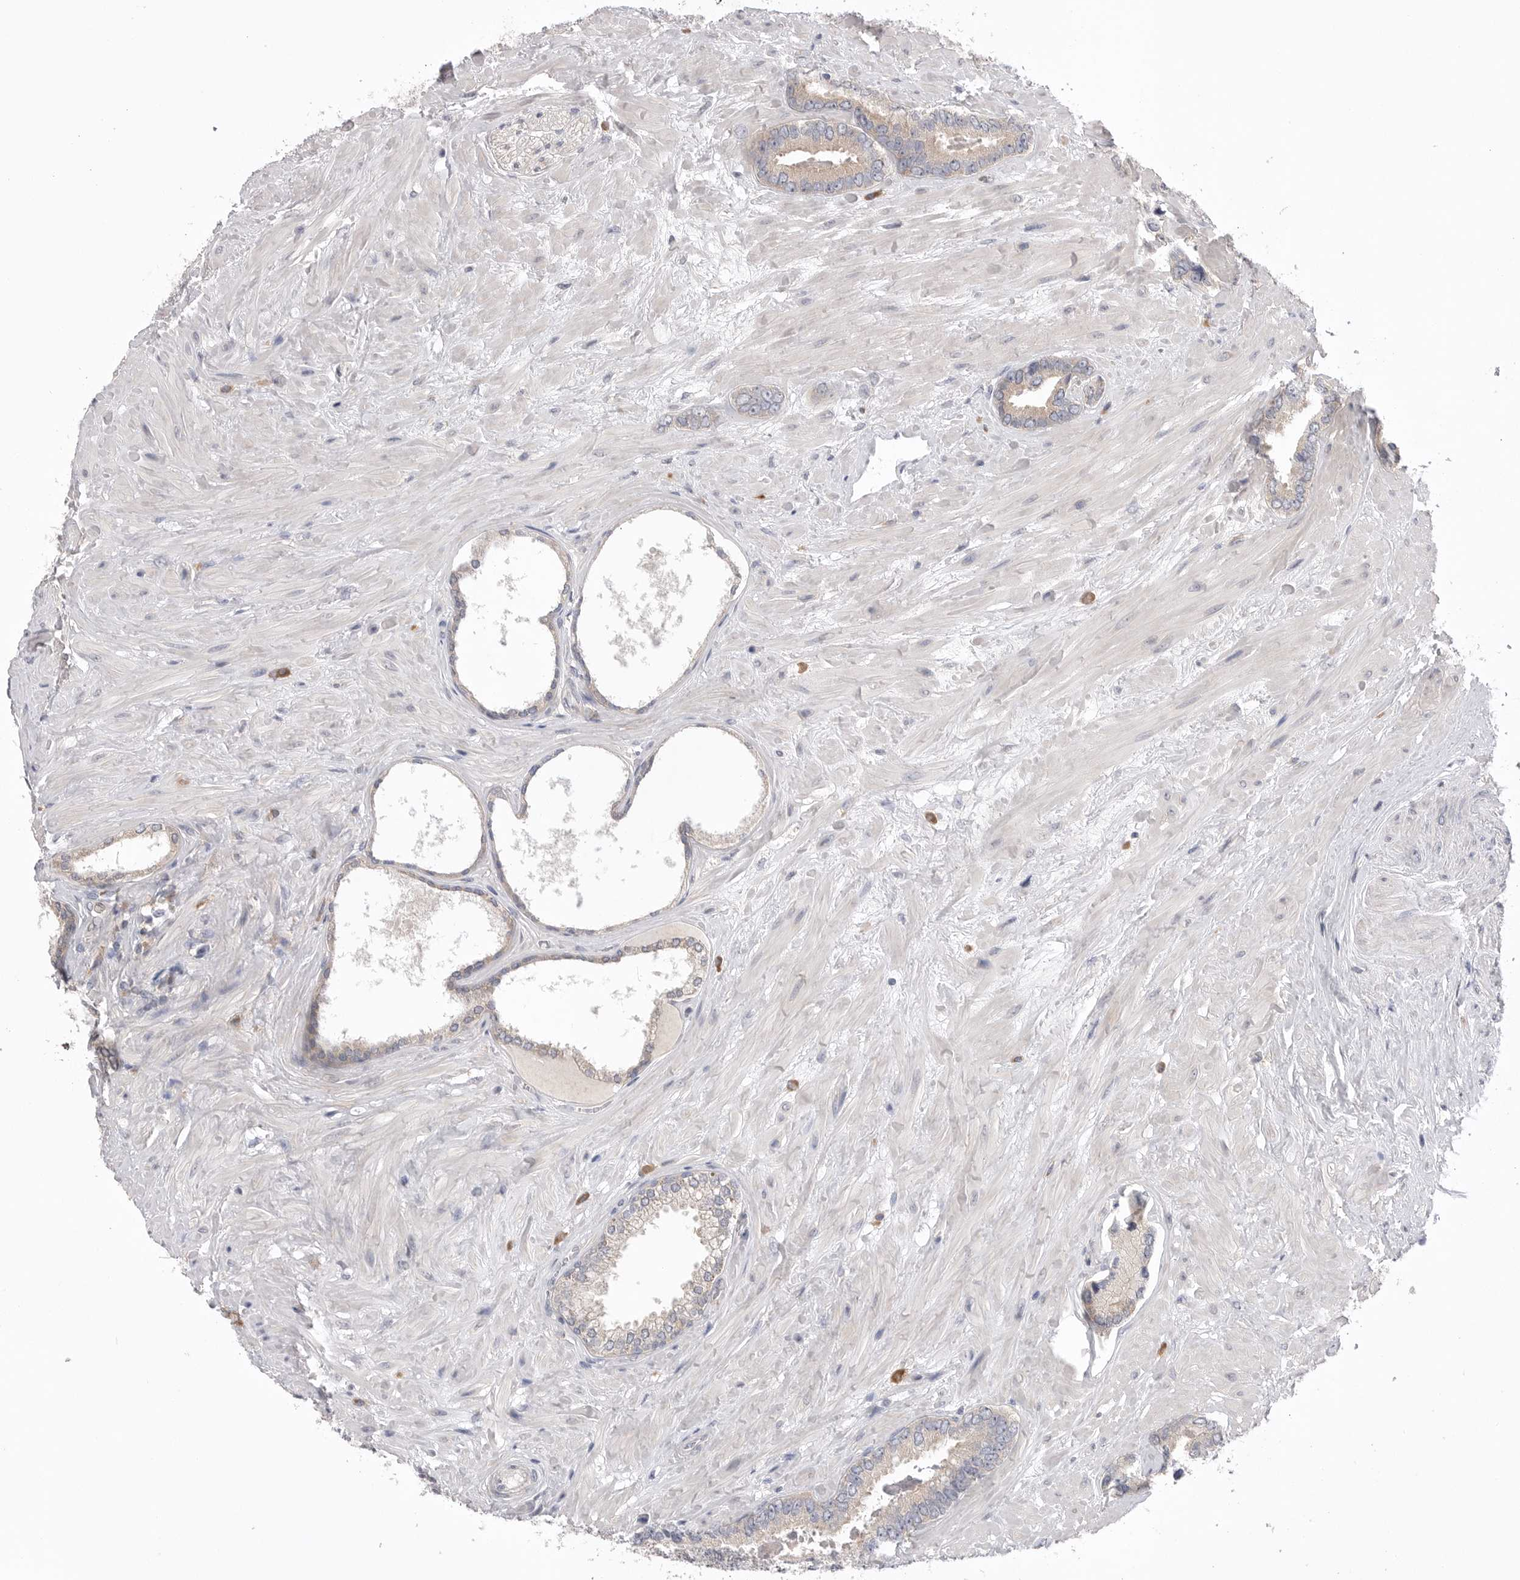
{"staining": {"intensity": "weak", "quantity": "<25%", "location": "cytoplasmic/membranous"}, "tissue": "prostate cancer", "cell_type": "Tumor cells", "image_type": "cancer", "snomed": [{"axis": "morphology", "description": "Adenocarcinoma, Low grade"}, {"axis": "topography", "description": "Prostate"}], "caption": "DAB (3,3'-diaminobenzidine) immunohistochemical staining of prostate cancer reveals no significant expression in tumor cells.", "gene": "VAC14", "patient": {"sex": "male", "age": 71}}